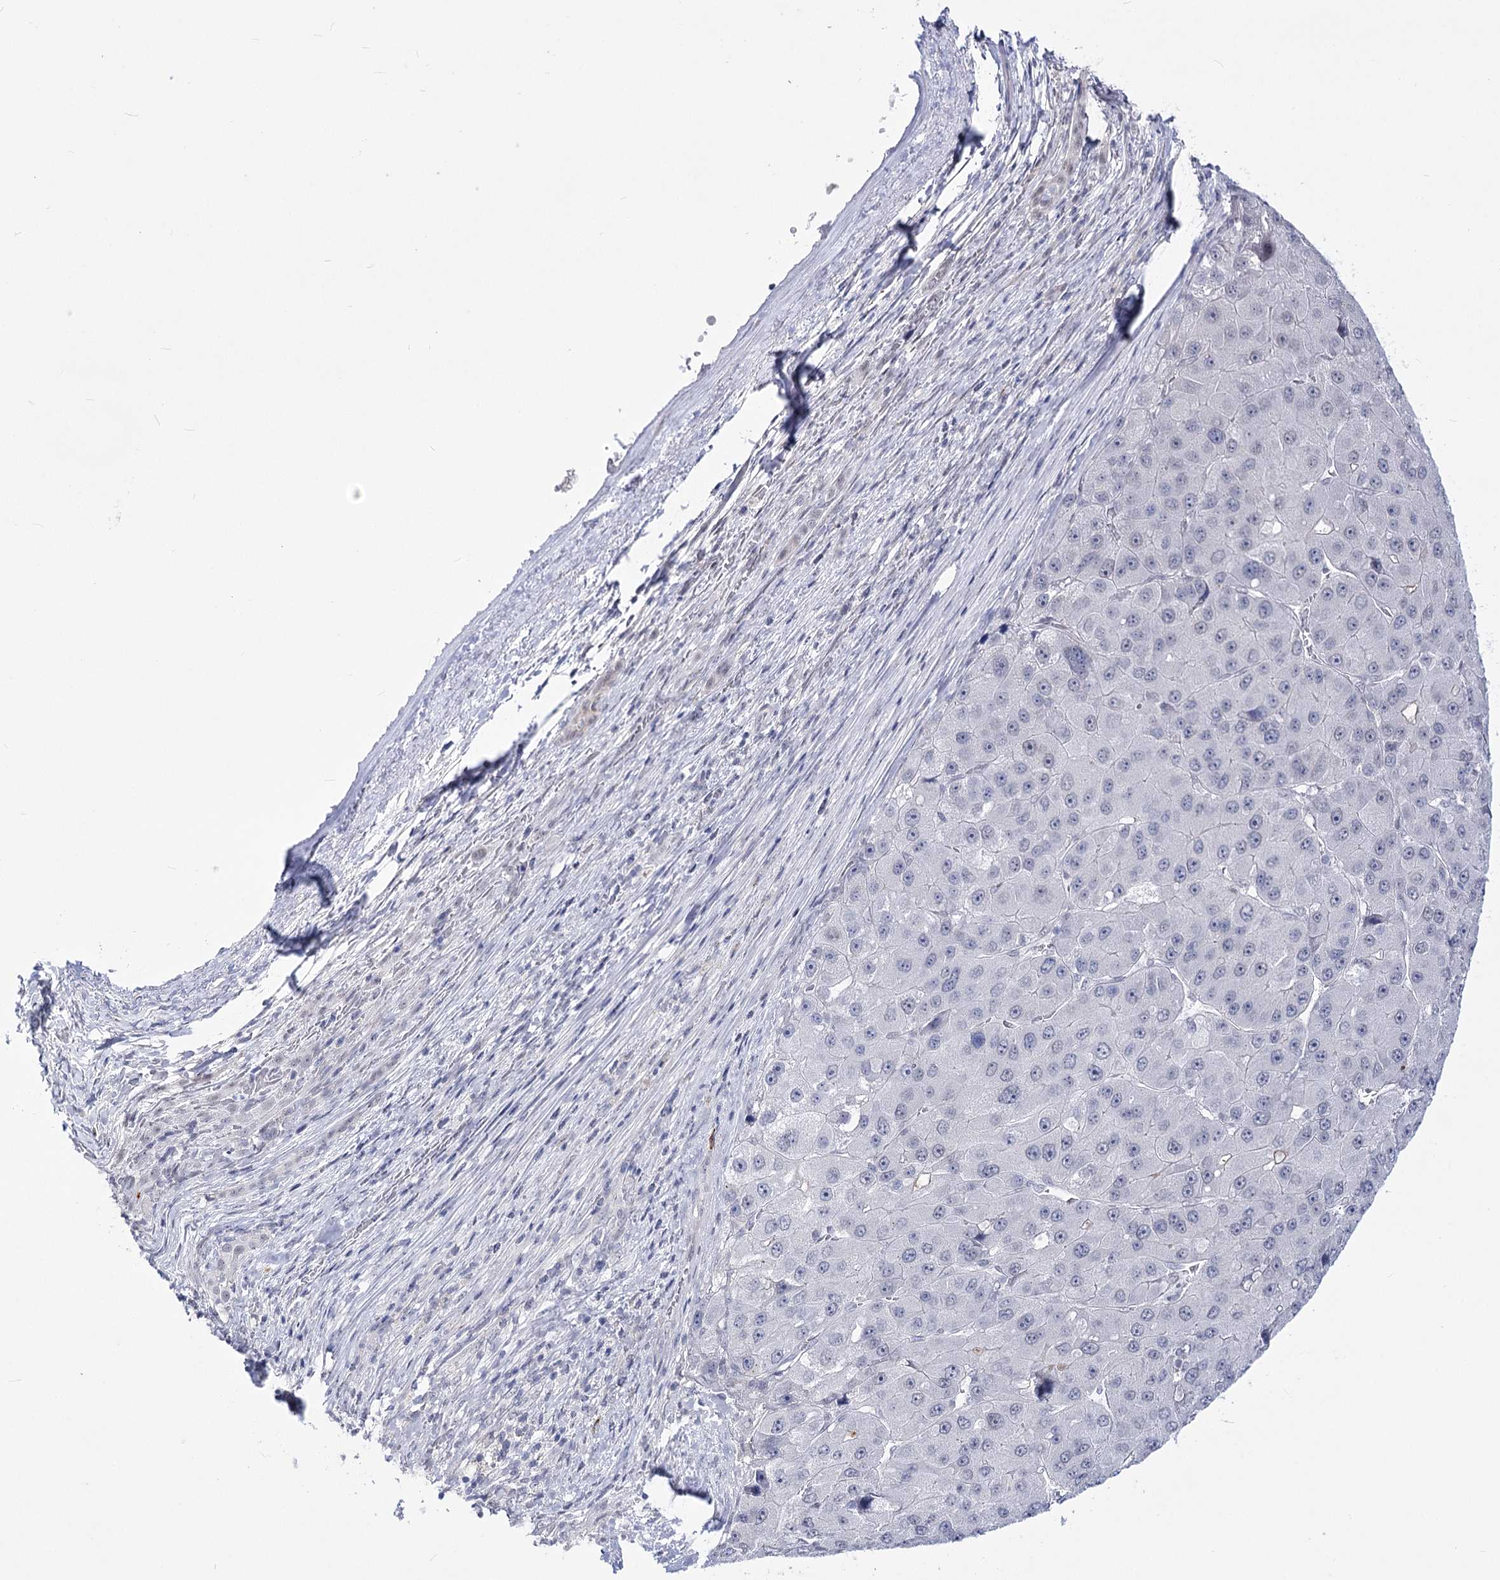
{"staining": {"intensity": "negative", "quantity": "none", "location": "none"}, "tissue": "liver cancer", "cell_type": "Tumor cells", "image_type": "cancer", "snomed": [{"axis": "morphology", "description": "Carcinoma, Hepatocellular, NOS"}, {"axis": "topography", "description": "Liver"}], "caption": "A micrograph of liver cancer (hepatocellular carcinoma) stained for a protein demonstrates no brown staining in tumor cells.", "gene": "ATP10B", "patient": {"sex": "female", "age": 73}}